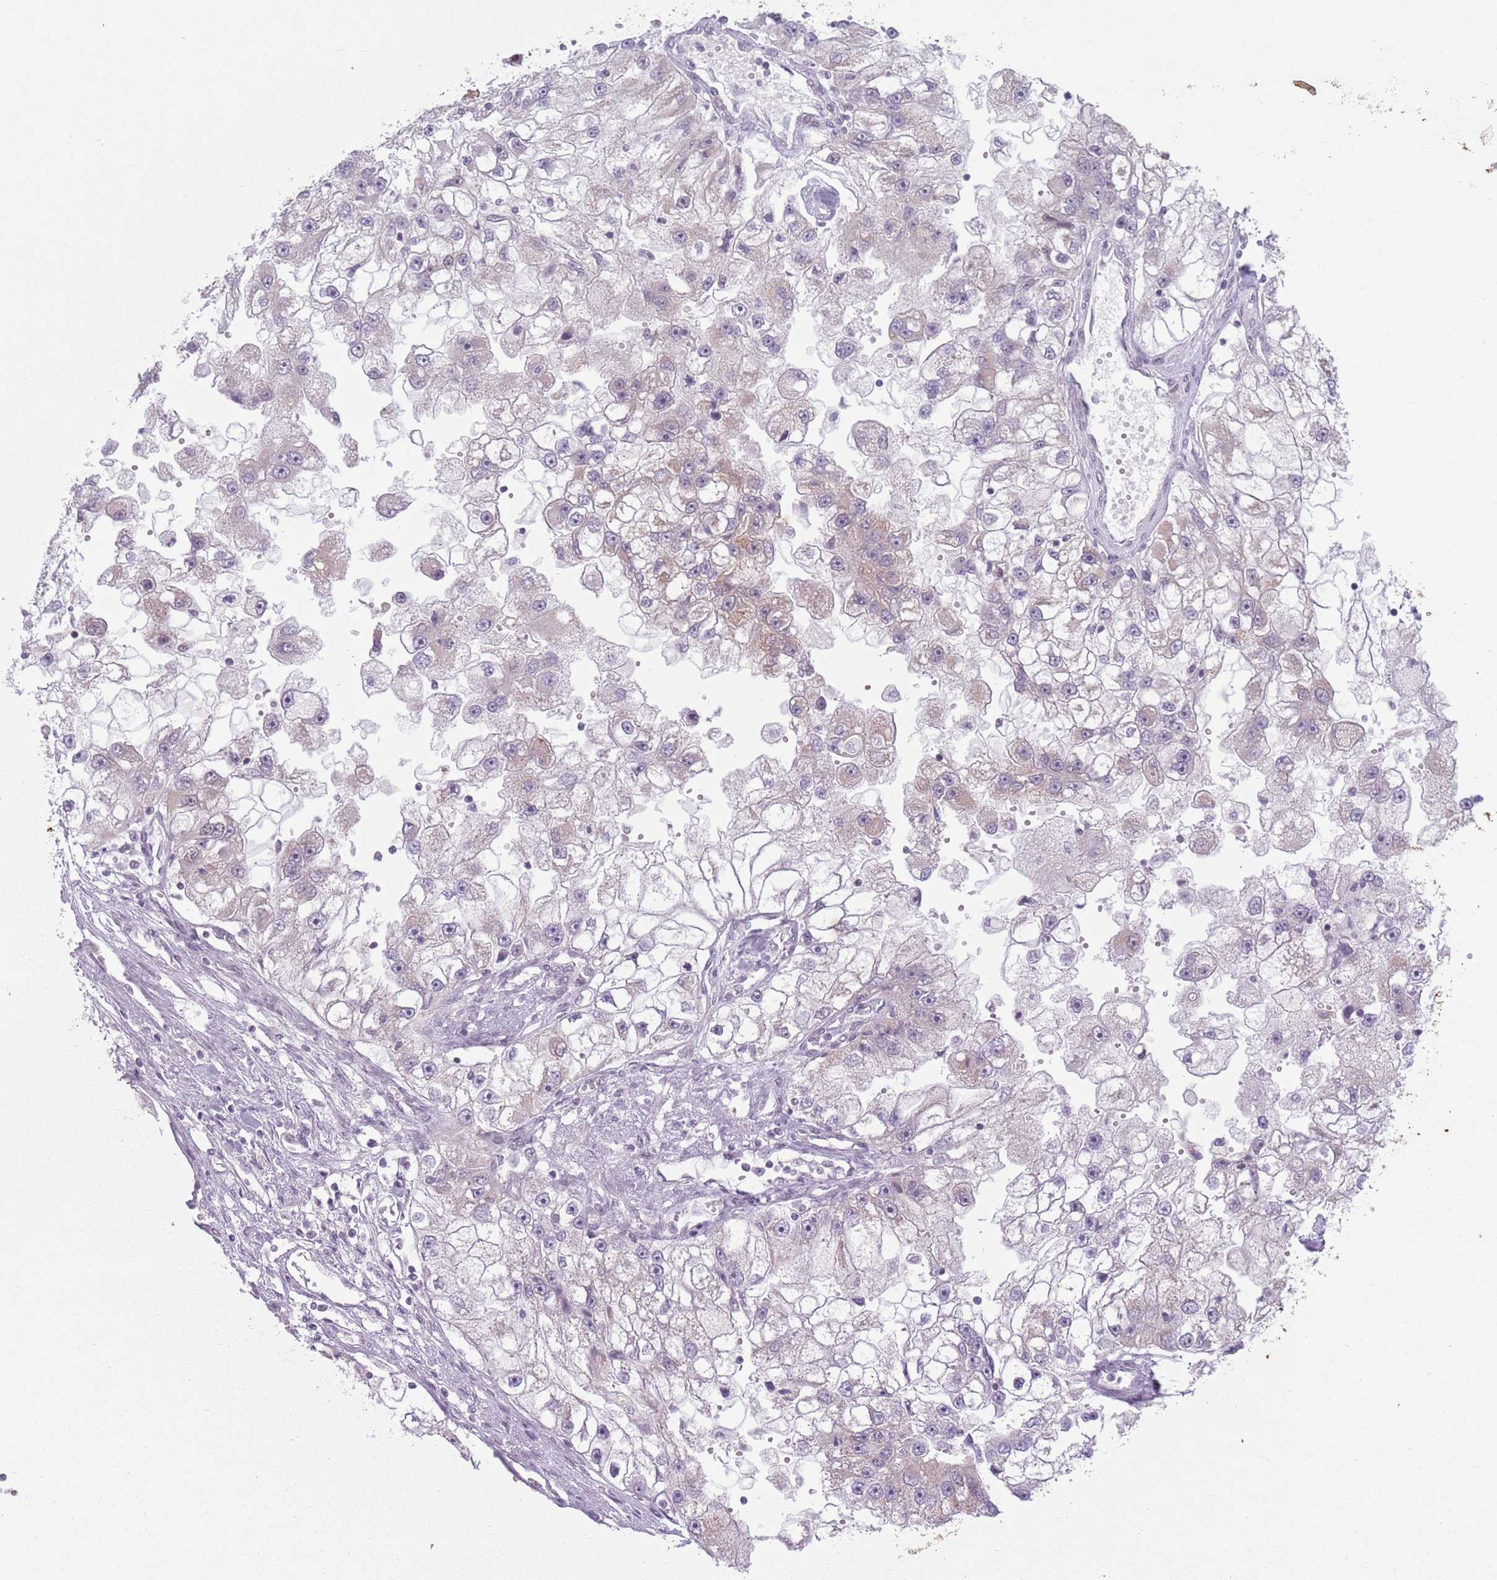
{"staining": {"intensity": "weak", "quantity": "<25%", "location": "cytoplasmic/membranous"}, "tissue": "renal cancer", "cell_type": "Tumor cells", "image_type": "cancer", "snomed": [{"axis": "morphology", "description": "Adenocarcinoma, NOS"}, {"axis": "topography", "description": "Kidney"}], "caption": "Immunohistochemistry (IHC) of renal cancer exhibits no positivity in tumor cells.", "gene": "MRPL34", "patient": {"sex": "male", "age": 63}}